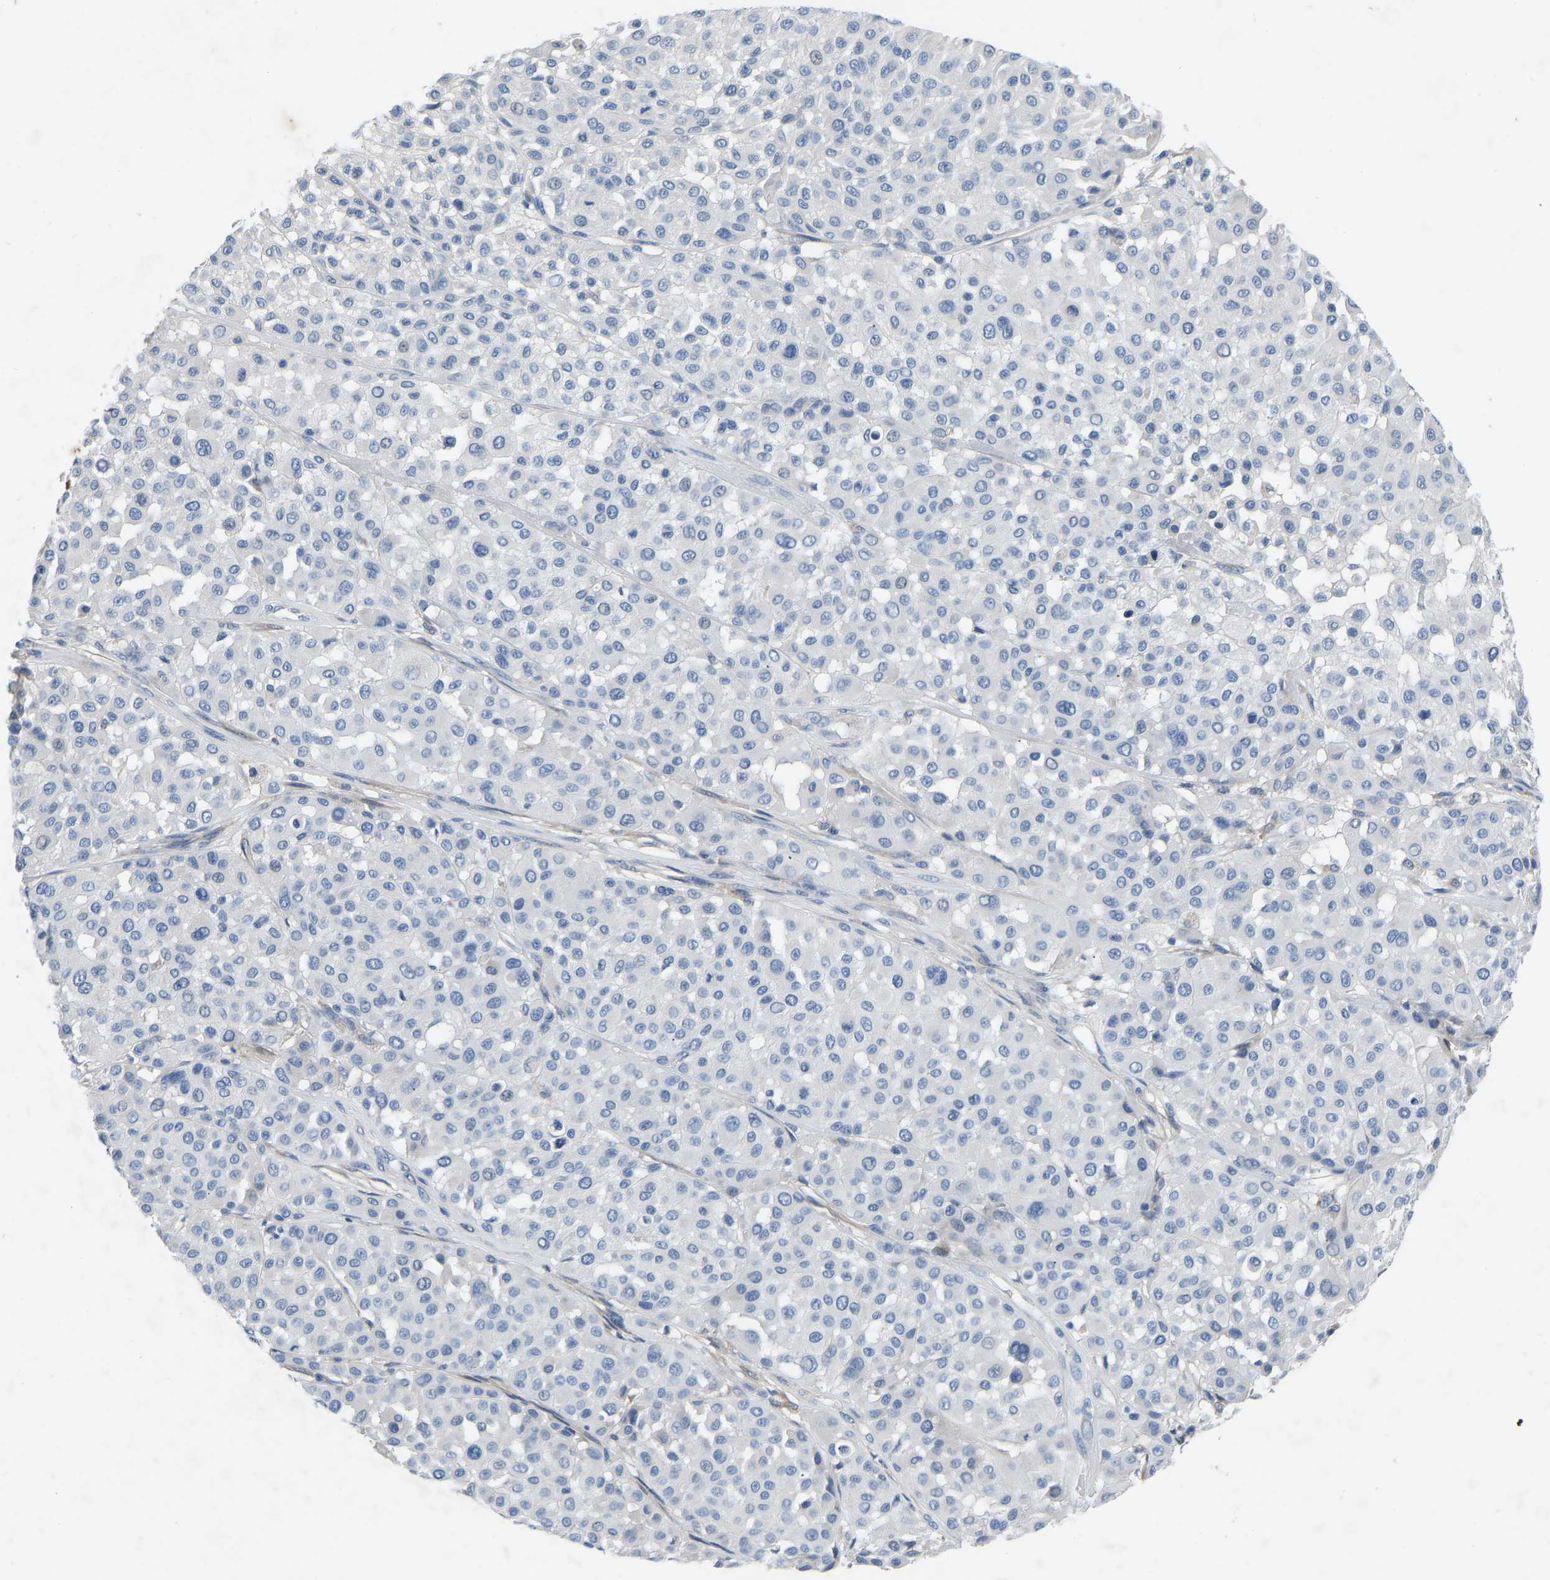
{"staining": {"intensity": "negative", "quantity": "none", "location": "none"}, "tissue": "melanoma", "cell_type": "Tumor cells", "image_type": "cancer", "snomed": [{"axis": "morphology", "description": "Malignant melanoma, Metastatic site"}, {"axis": "topography", "description": "Soft tissue"}], "caption": "Tumor cells show no significant protein staining in melanoma.", "gene": "RBP1", "patient": {"sex": "male", "age": 41}}